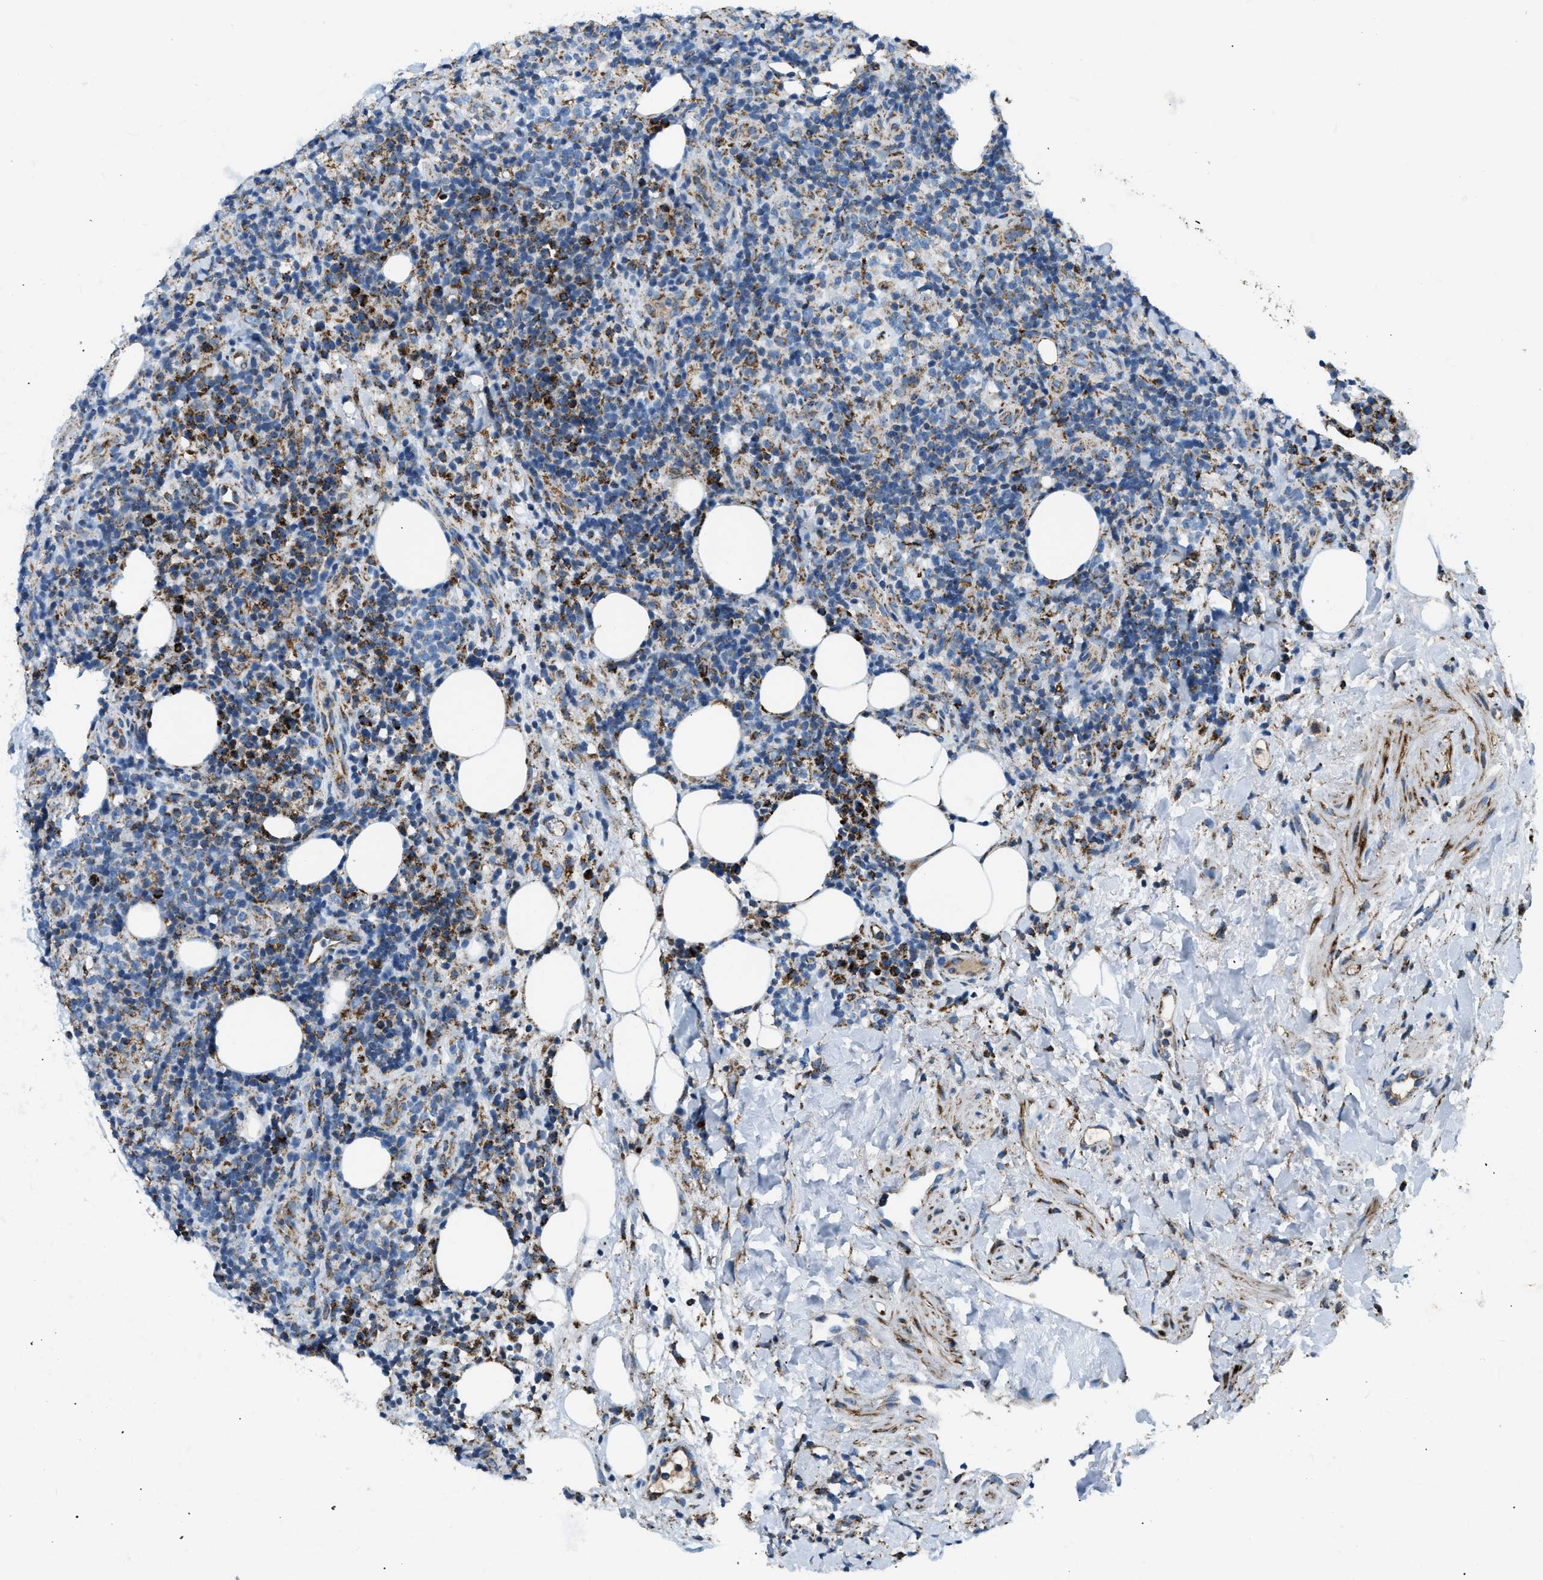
{"staining": {"intensity": "moderate", "quantity": "<25%", "location": "cytoplasmic/membranous"}, "tissue": "lymphoma", "cell_type": "Tumor cells", "image_type": "cancer", "snomed": [{"axis": "morphology", "description": "Malignant lymphoma, non-Hodgkin's type, High grade"}, {"axis": "topography", "description": "Lymph node"}], "caption": "Lymphoma stained for a protein exhibits moderate cytoplasmic/membranous positivity in tumor cells.", "gene": "ACADVL", "patient": {"sex": "female", "age": 76}}